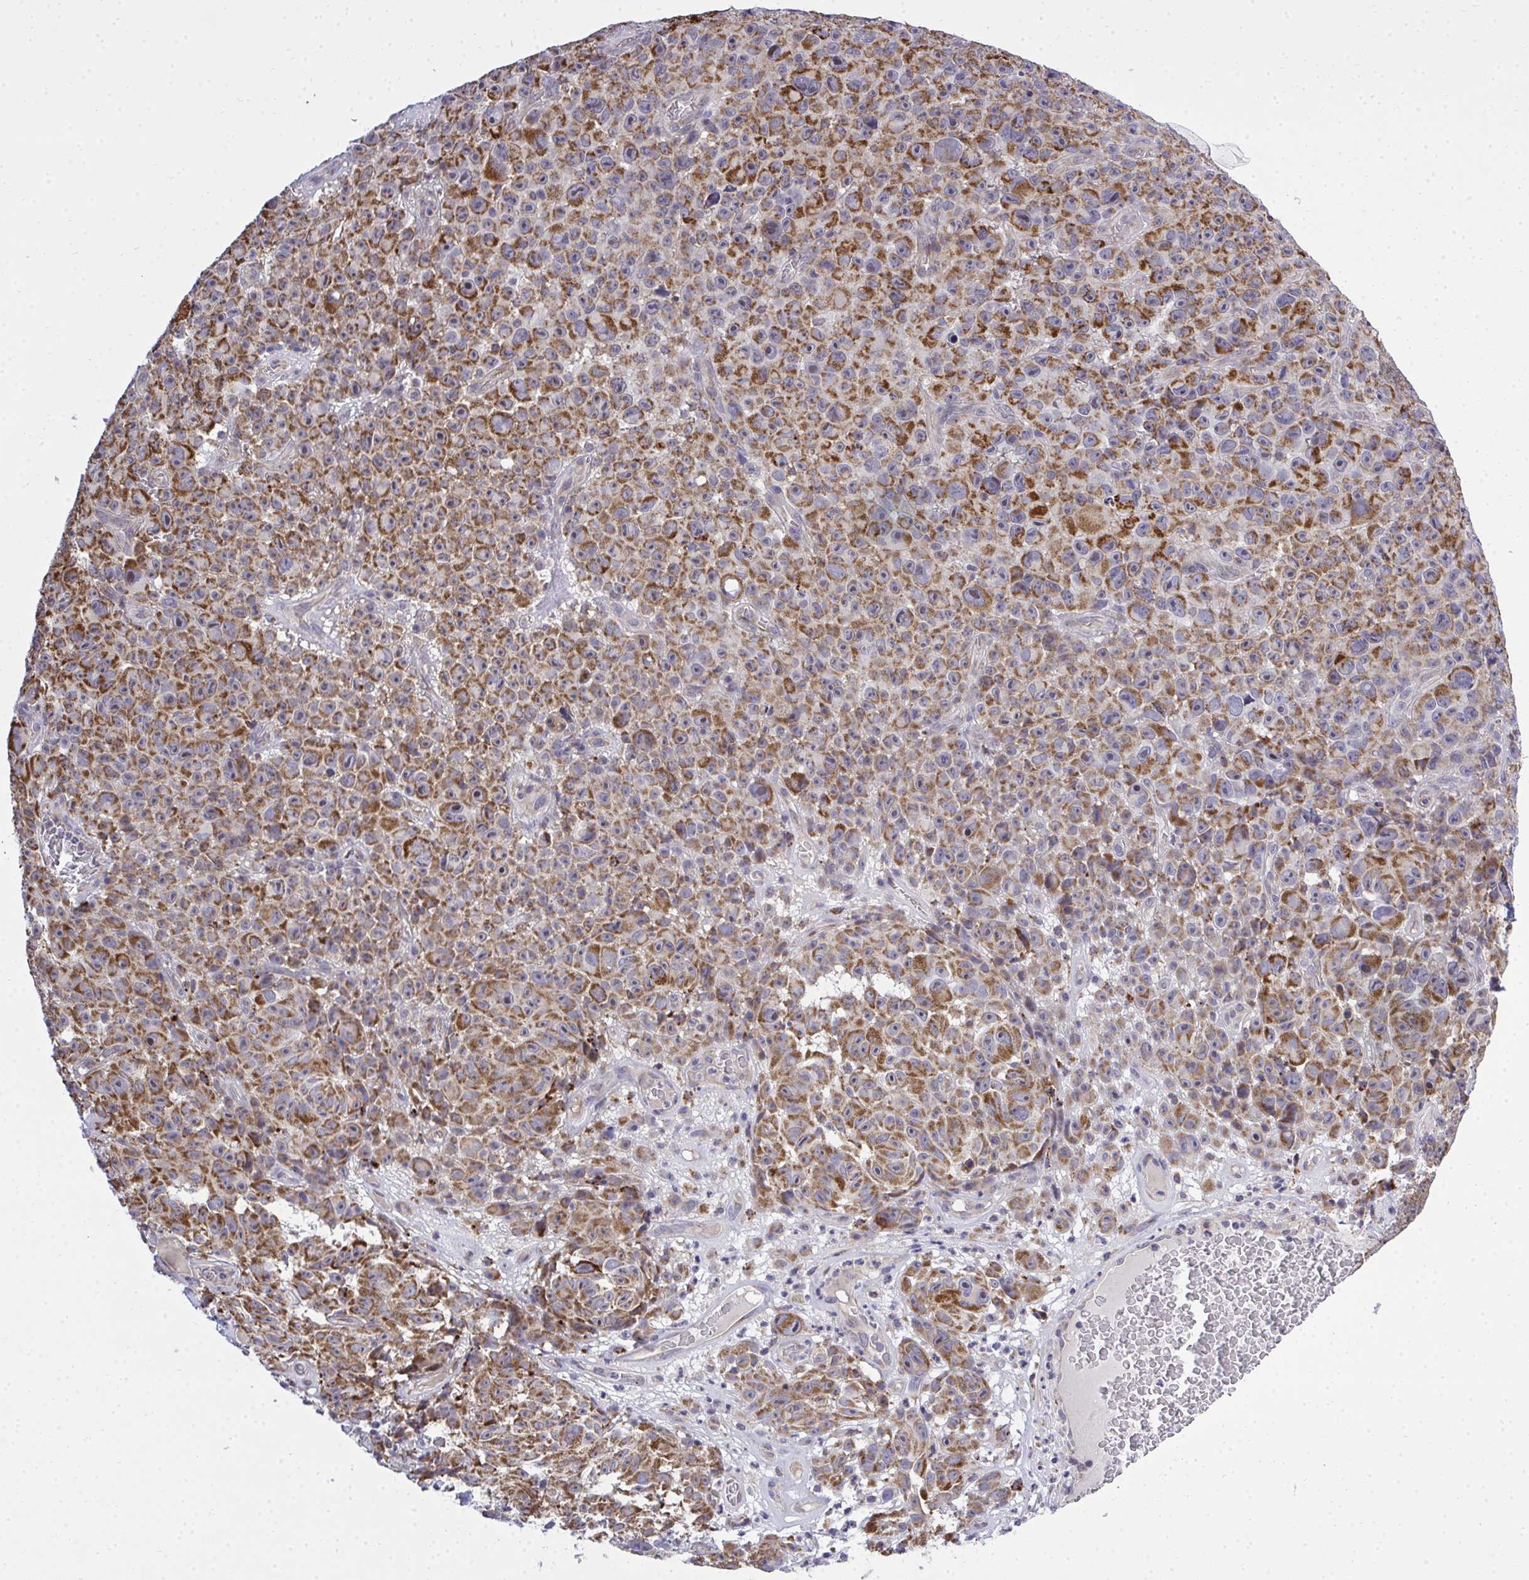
{"staining": {"intensity": "moderate", "quantity": ">75%", "location": "cytoplasmic/membranous"}, "tissue": "melanoma", "cell_type": "Tumor cells", "image_type": "cancer", "snomed": [{"axis": "morphology", "description": "Malignant melanoma, NOS"}, {"axis": "topography", "description": "Skin"}], "caption": "Brown immunohistochemical staining in malignant melanoma exhibits moderate cytoplasmic/membranous expression in about >75% of tumor cells. The protein of interest is stained brown, and the nuclei are stained in blue (DAB (3,3'-diaminobenzidine) IHC with brightfield microscopy, high magnification).", "gene": "XAF1", "patient": {"sex": "female", "age": 82}}